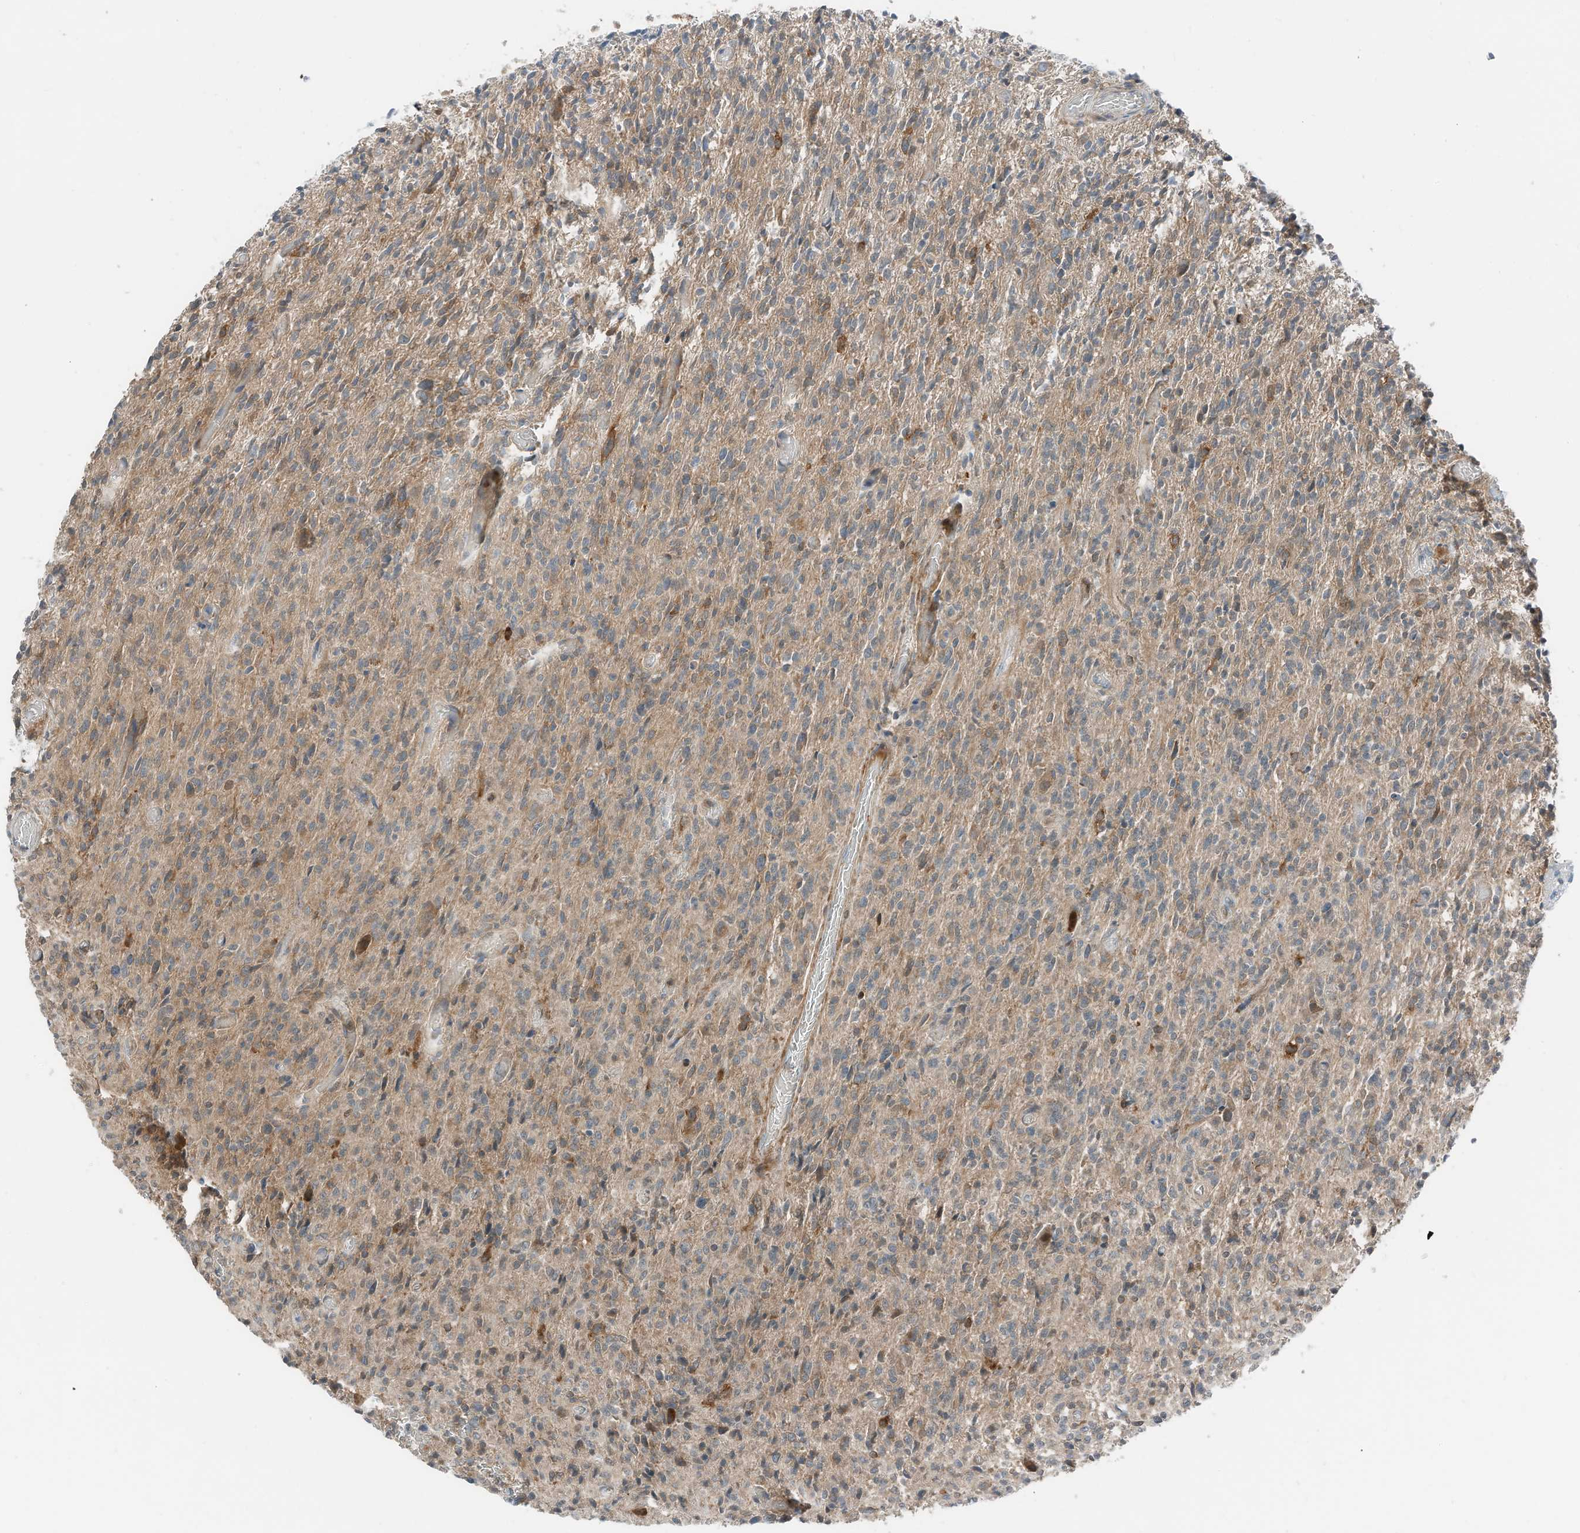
{"staining": {"intensity": "weak", "quantity": ">75%", "location": "cytoplasmic/membranous"}, "tissue": "glioma", "cell_type": "Tumor cells", "image_type": "cancer", "snomed": [{"axis": "morphology", "description": "Glioma, malignant, High grade"}, {"axis": "topography", "description": "Brain"}], "caption": "IHC of human malignant glioma (high-grade) displays low levels of weak cytoplasmic/membranous staining in approximately >75% of tumor cells.", "gene": "RMND1", "patient": {"sex": "female", "age": 57}}